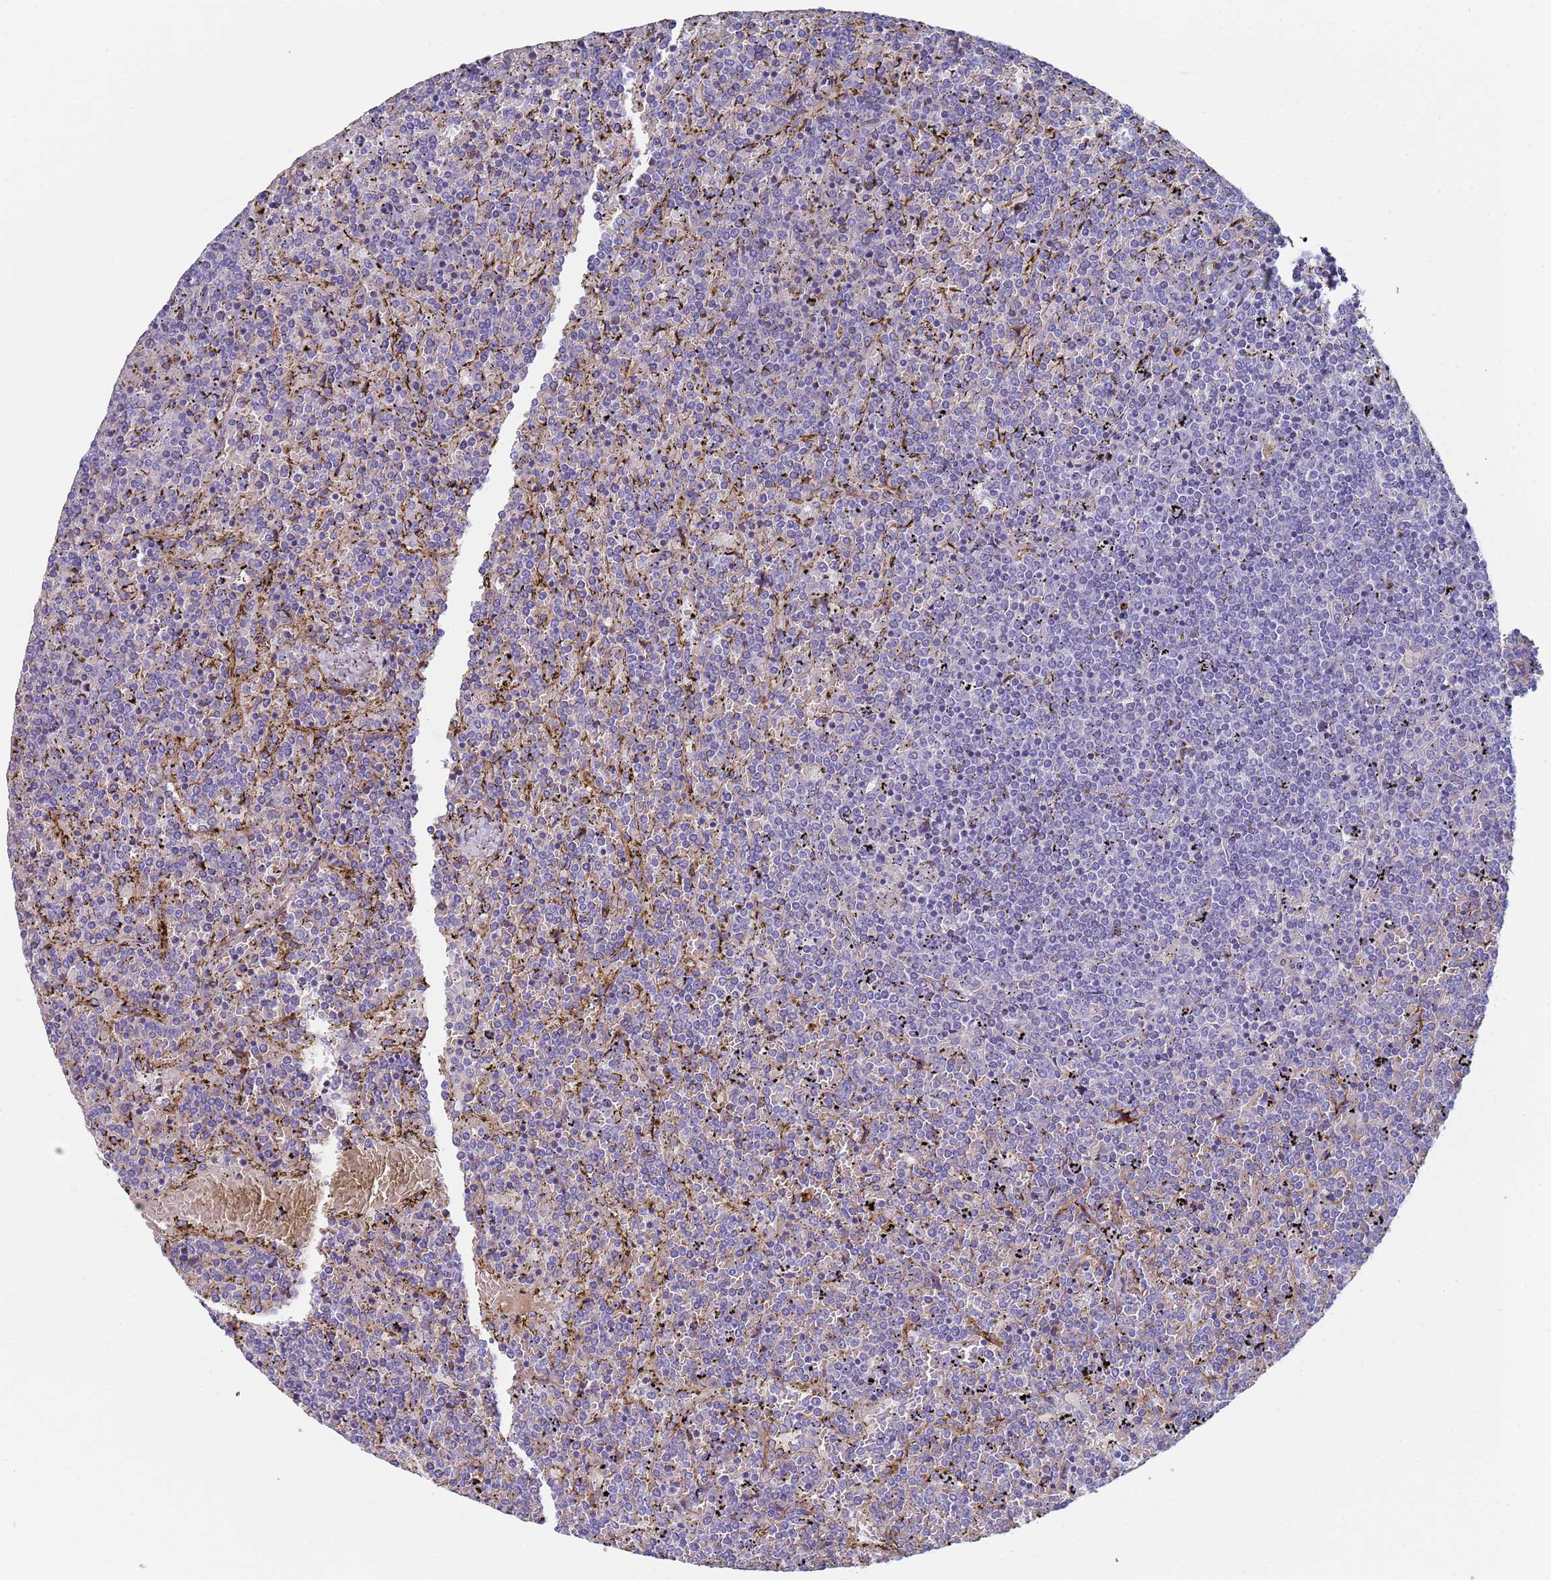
{"staining": {"intensity": "negative", "quantity": "none", "location": "none"}, "tissue": "lymphoma", "cell_type": "Tumor cells", "image_type": "cancer", "snomed": [{"axis": "morphology", "description": "Malignant lymphoma, non-Hodgkin's type, Low grade"}, {"axis": "topography", "description": "Spleen"}], "caption": "There is no significant staining in tumor cells of lymphoma.", "gene": "ABCA8", "patient": {"sex": "female", "age": 19}}